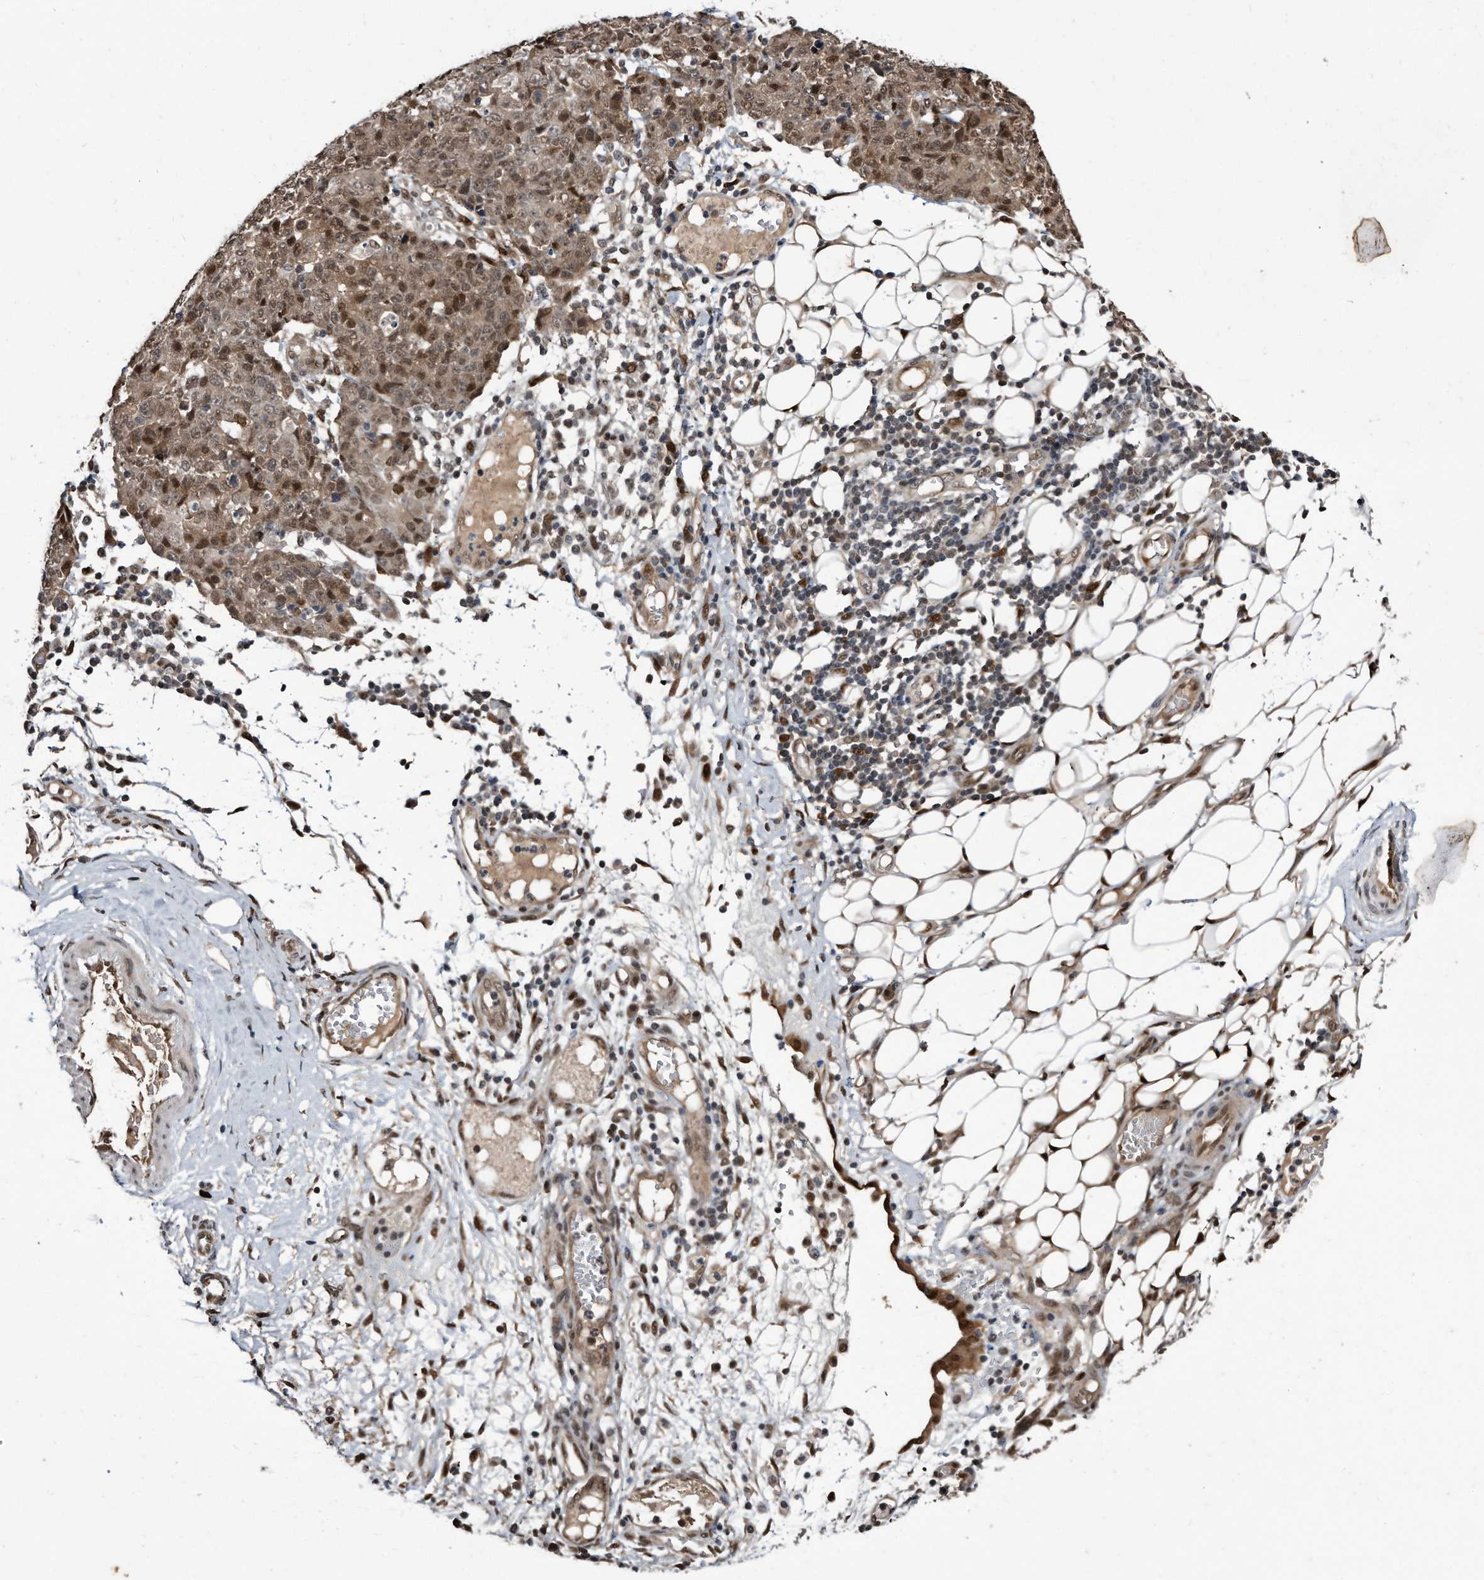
{"staining": {"intensity": "moderate", "quantity": ">75%", "location": "cytoplasmic/membranous,nuclear"}, "tissue": "ovarian cancer", "cell_type": "Tumor cells", "image_type": "cancer", "snomed": [{"axis": "morphology", "description": "Carcinoma, endometroid"}, {"axis": "topography", "description": "Ovary"}], "caption": "Endometroid carcinoma (ovarian) tissue displays moderate cytoplasmic/membranous and nuclear expression in approximately >75% of tumor cells", "gene": "RAD23B", "patient": {"sex": "female", "age": 42}}